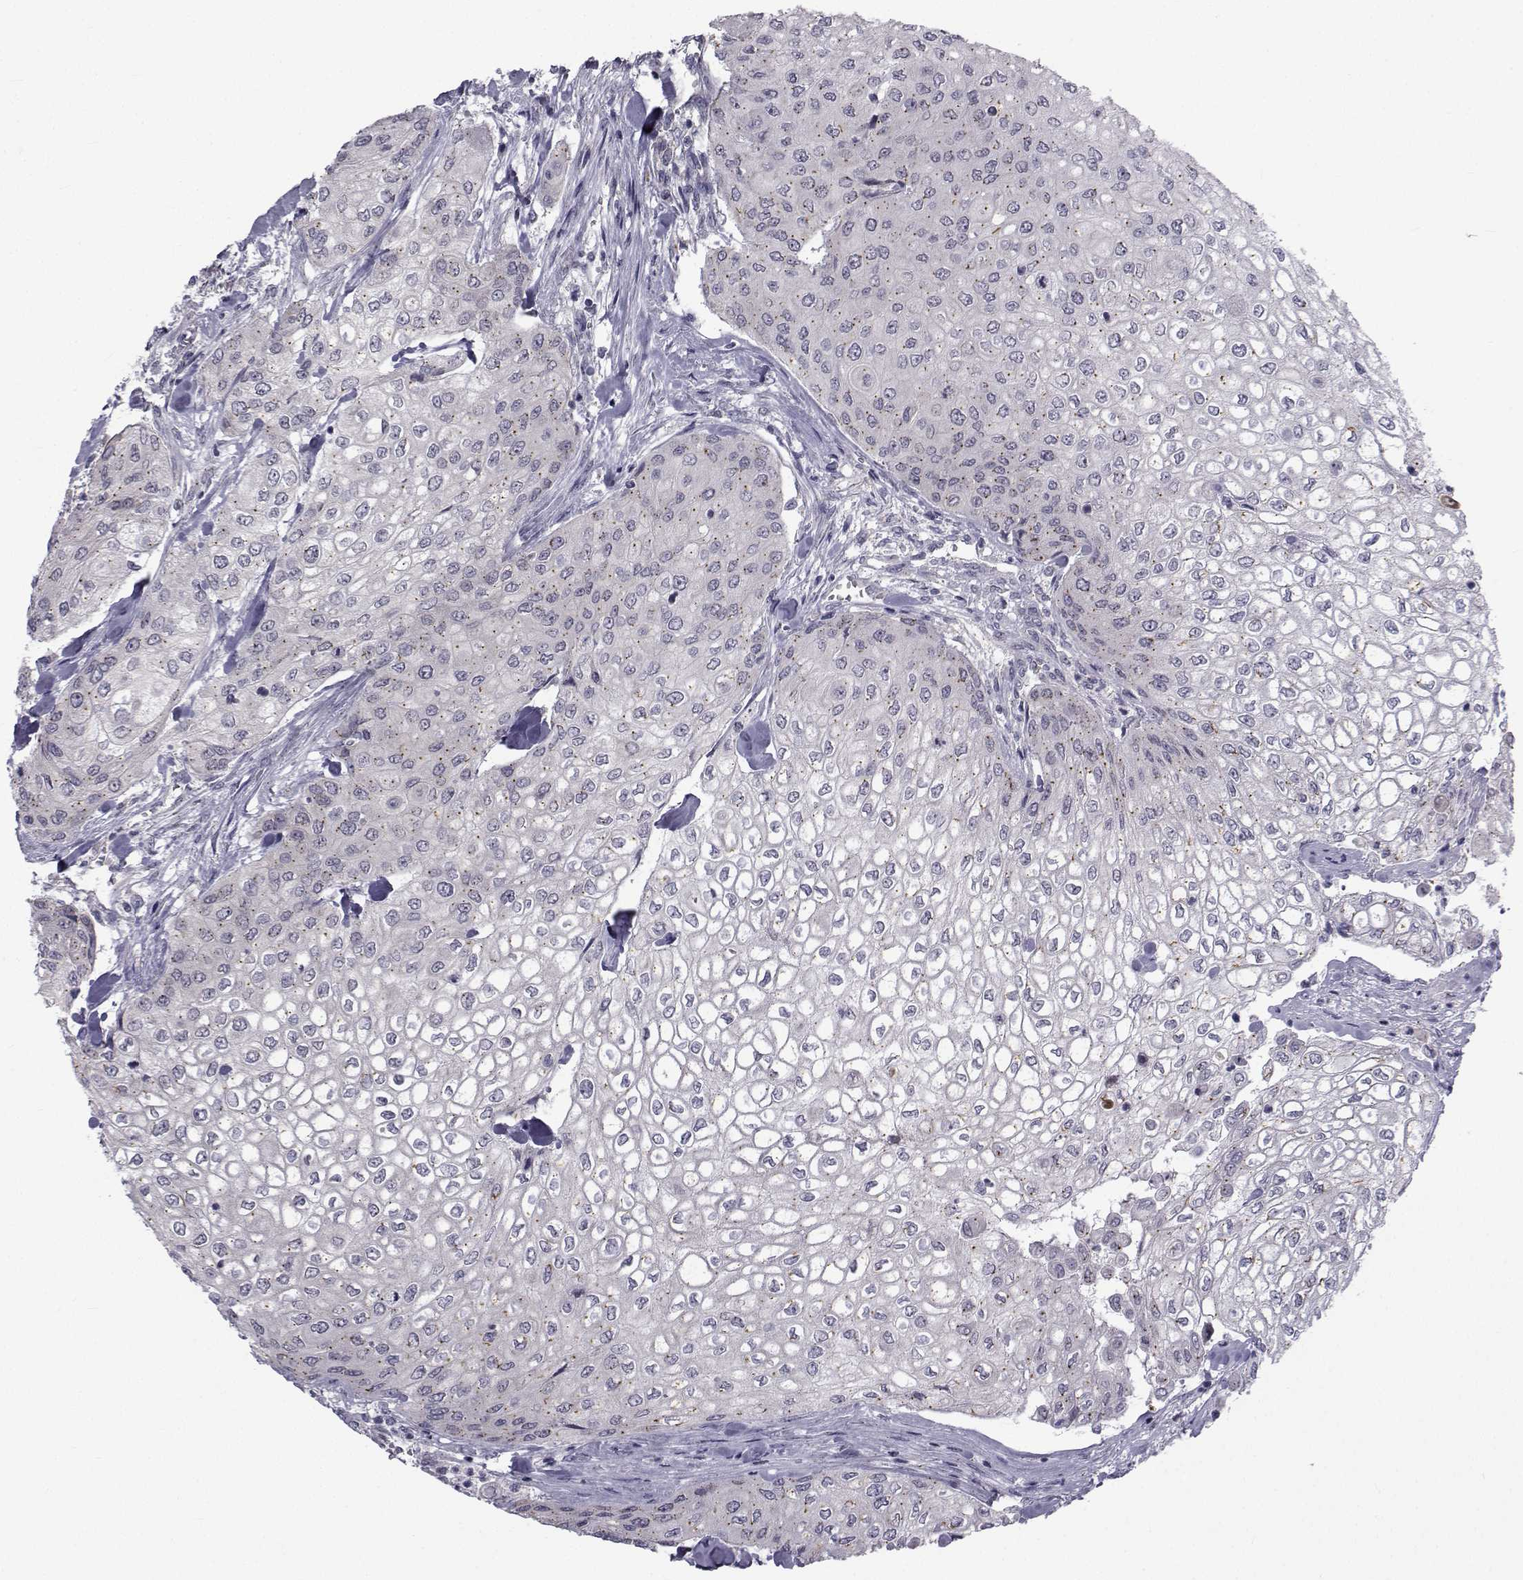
{"staining": {"intensity": "negative", "quantity": "none", "location": "none"}, "tissue": "urothelial cancer", "cell_type": "Tumor cells", "image_type": "cancer", "snomed": [{"axis": "morphology", "description": "Urothelial carcinoma, High grade"}, {"axis": "topography", "description": "Urinary bladder"}], "caption": "Tumor cells show no significant expression in urothelial carcinoma (high-grade).", "gene": "ANGPT1", "patient": {"sex": "male", "age": 62}}